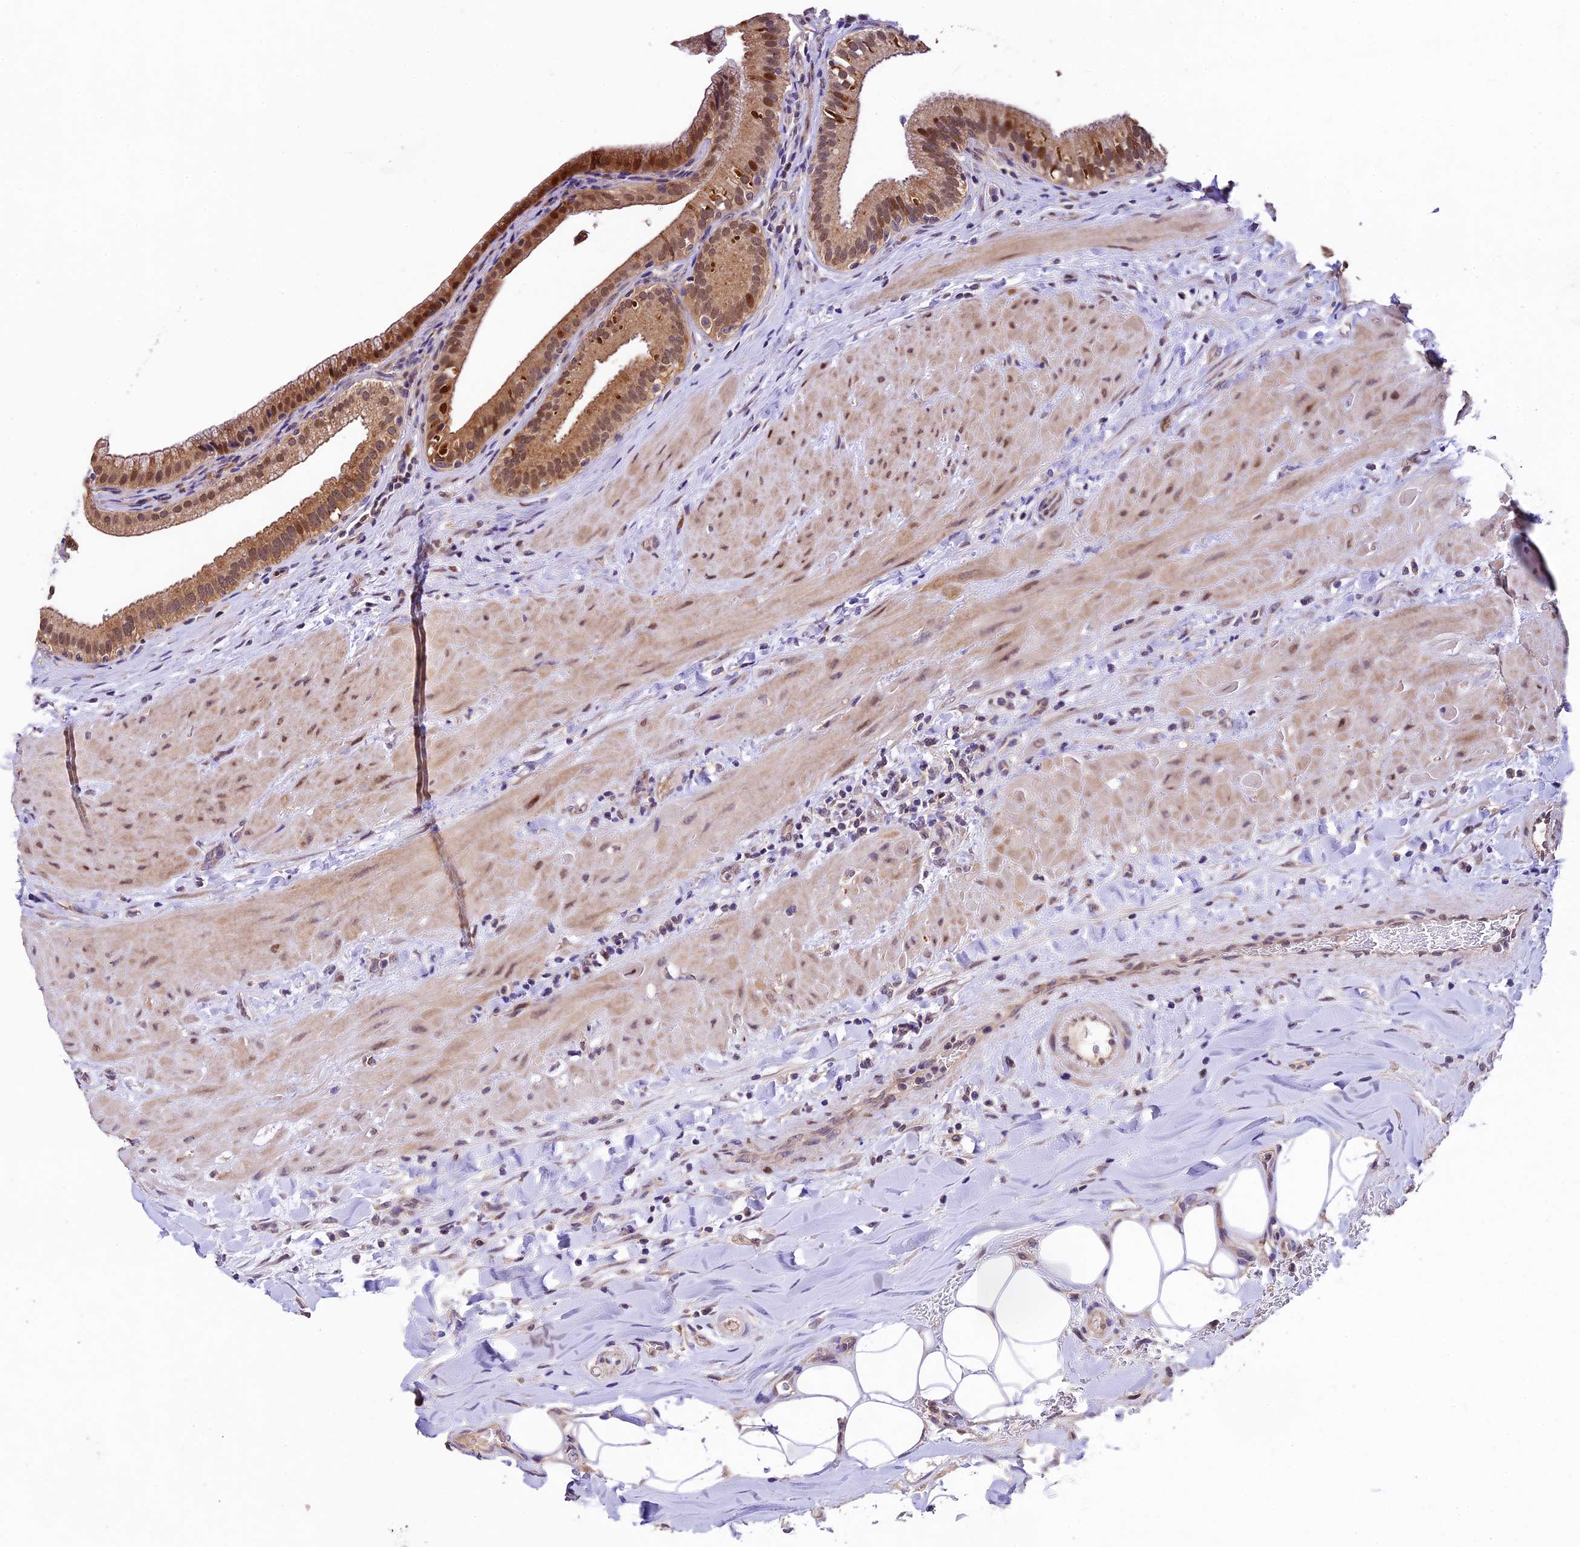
{"staining": {"intensity": "moderate", "quantity": ">75%", "location": "cytoplasmic/membranous,nuclear"}, "tissue": "gallbladder", "cell_type": "Glandular cells", "image_type": "normal", "snomed": [{"axis": "morphology", "description": "Normal tissue, NOS"}, {"axis": "topography", "description": "Gallbladder"}], "caption": "The immunohistochemical stain highlights moderate cytoplasmic/membranous,nuclear positivity in glandular cells of unremarkable gallbladder.", "gene": "SBNO2", "patient": {"sex": "male", "age": 24}}